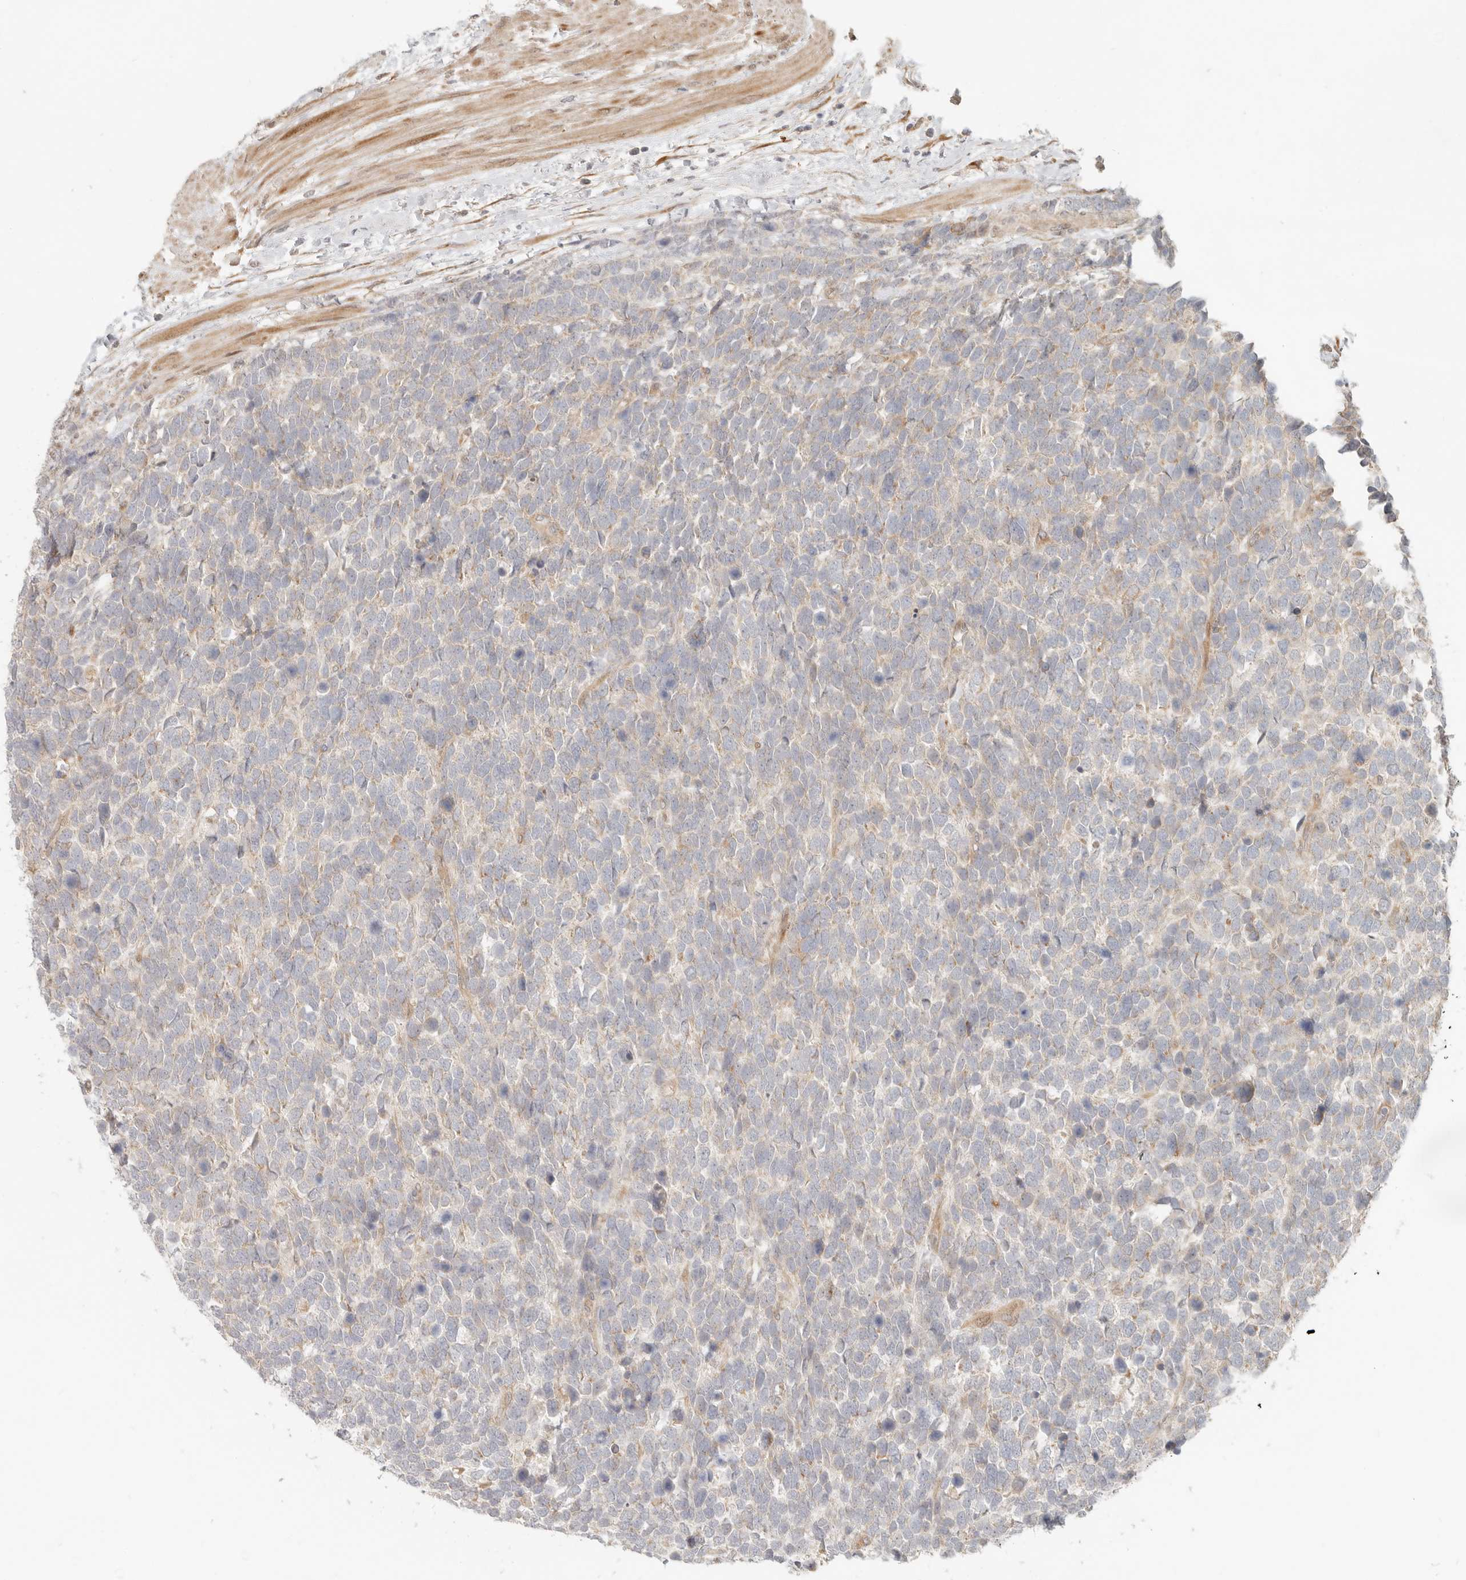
{"staining": {"intensity": "weak", "quantity": "25%-75%", "location": "cytoplasmic/membranous"}, "tissue": "urothelial cancer", "cell_type": "Tumor cells", "image_type": "cancer", "snomed": [{"axis": "morphology", "description": "Urothelial carcinoma, High grade"}, {"axis": "topography", "description": "Urinary bladder"}], "caption": "High-power microscopy captured an IHC image of urothelial carcinoma (high-grade), revealing weak cytoplasmic/membranous expression in about 25%-75% of tumor cells. (DAB (3,3'-diaminobenzidine) IHC with brightfield microscopy, high magnification).", "gene": "TUFT1", "patient": {"sex": "female", "age": 82}}